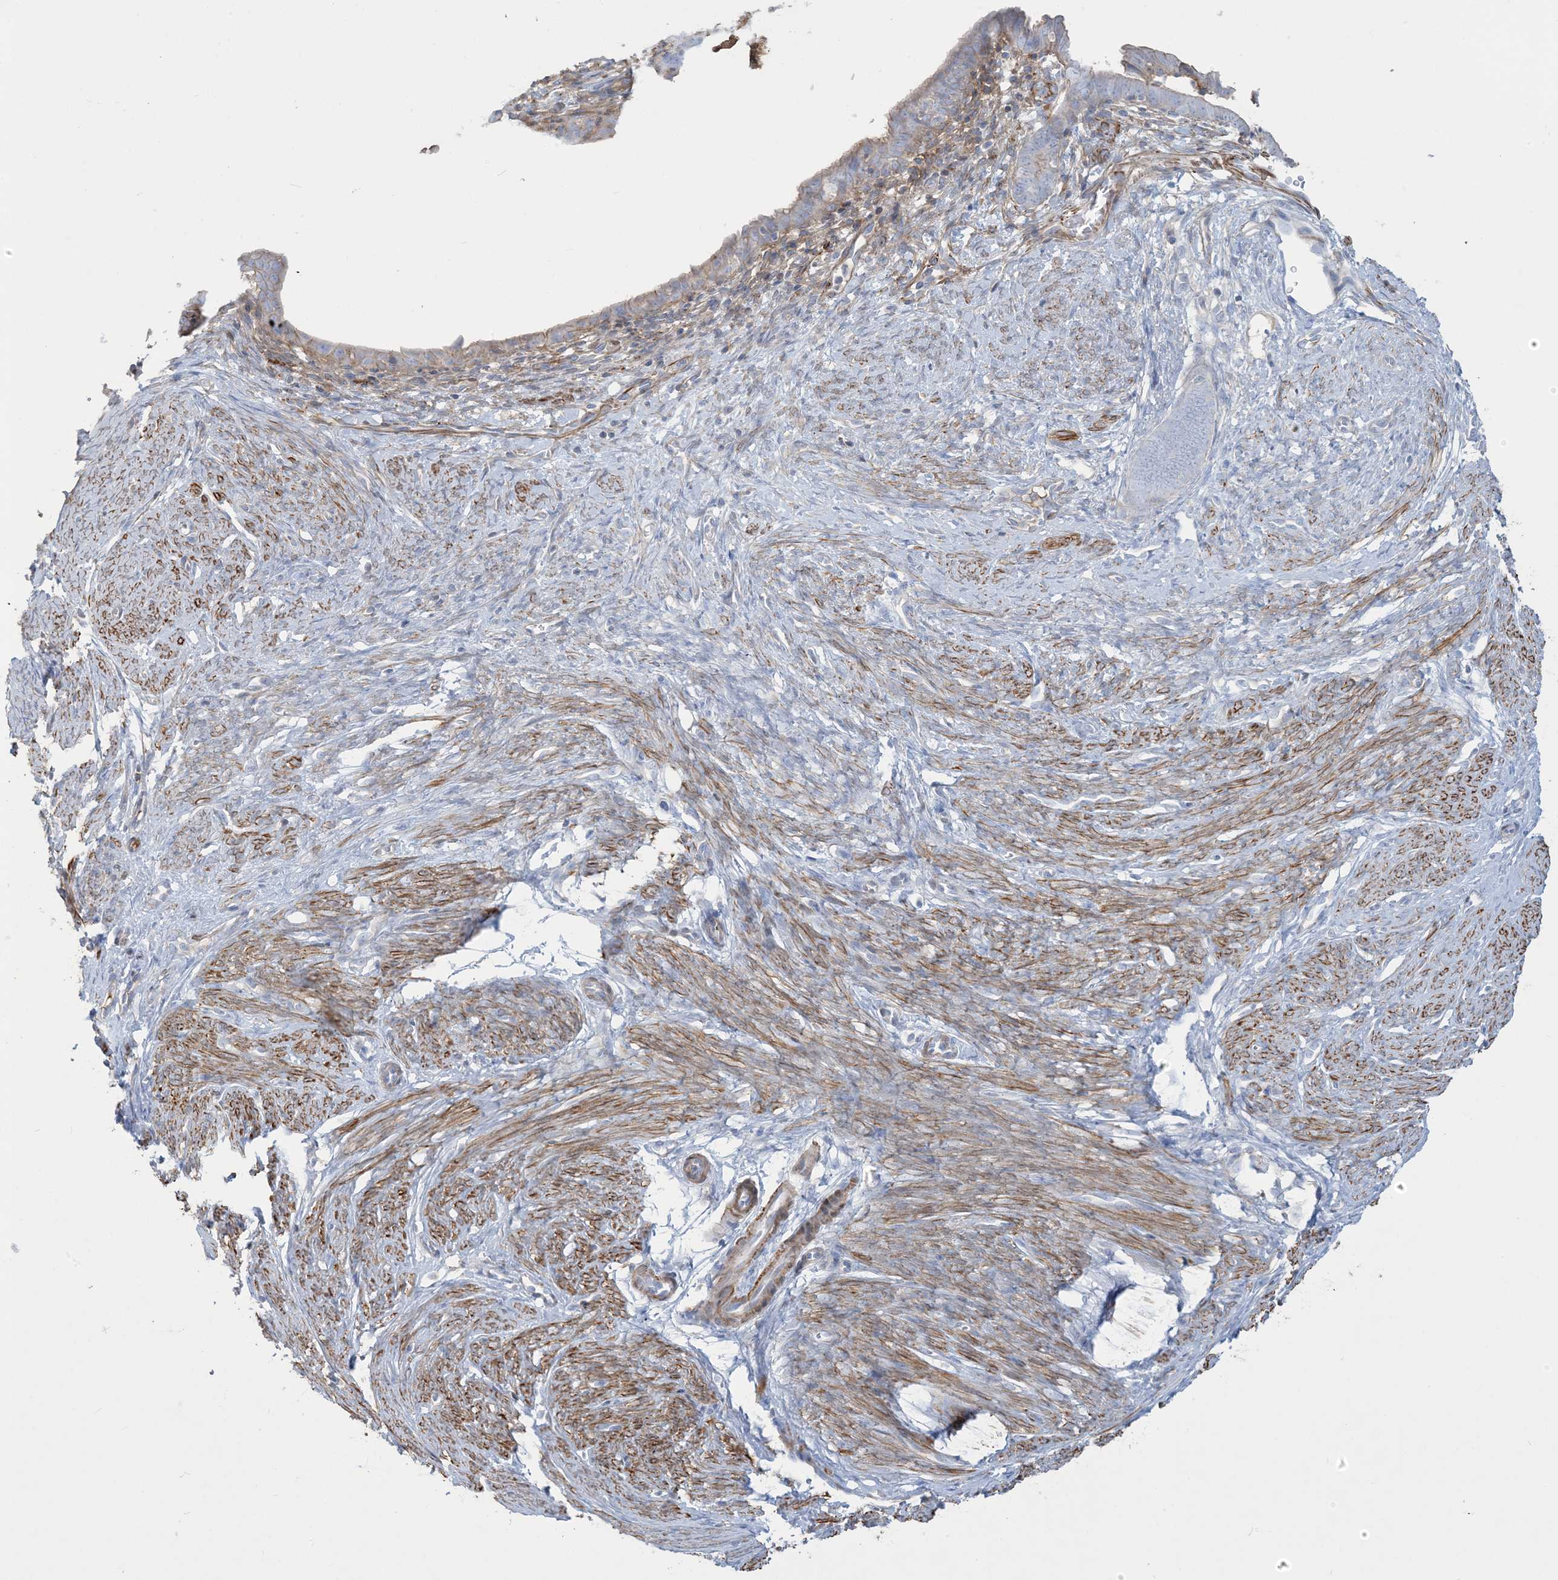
{"staining": {"intensity": "moderate", "quantity": "<25%", "location": "cytoplasmic/membranous"}, "tissue": "endometrial cancer", "cell_type": "Tumor cells", "image_type": "cancer", "snomed": [{"axis": "morphology", "description": "Adenocarcinoma, NOS"}, {"axis": "topography", "description": "Endometrium"}], "caption": "Immunohistochemical staining of human endometrial cancer (adenocarcinoma) shows low levels of moderate cytoplasmic/membranous protein expression in approximately <25% of tumor cells.", "gene": "GTF3C2", "patient": {"sex": "female", "age": 51}}